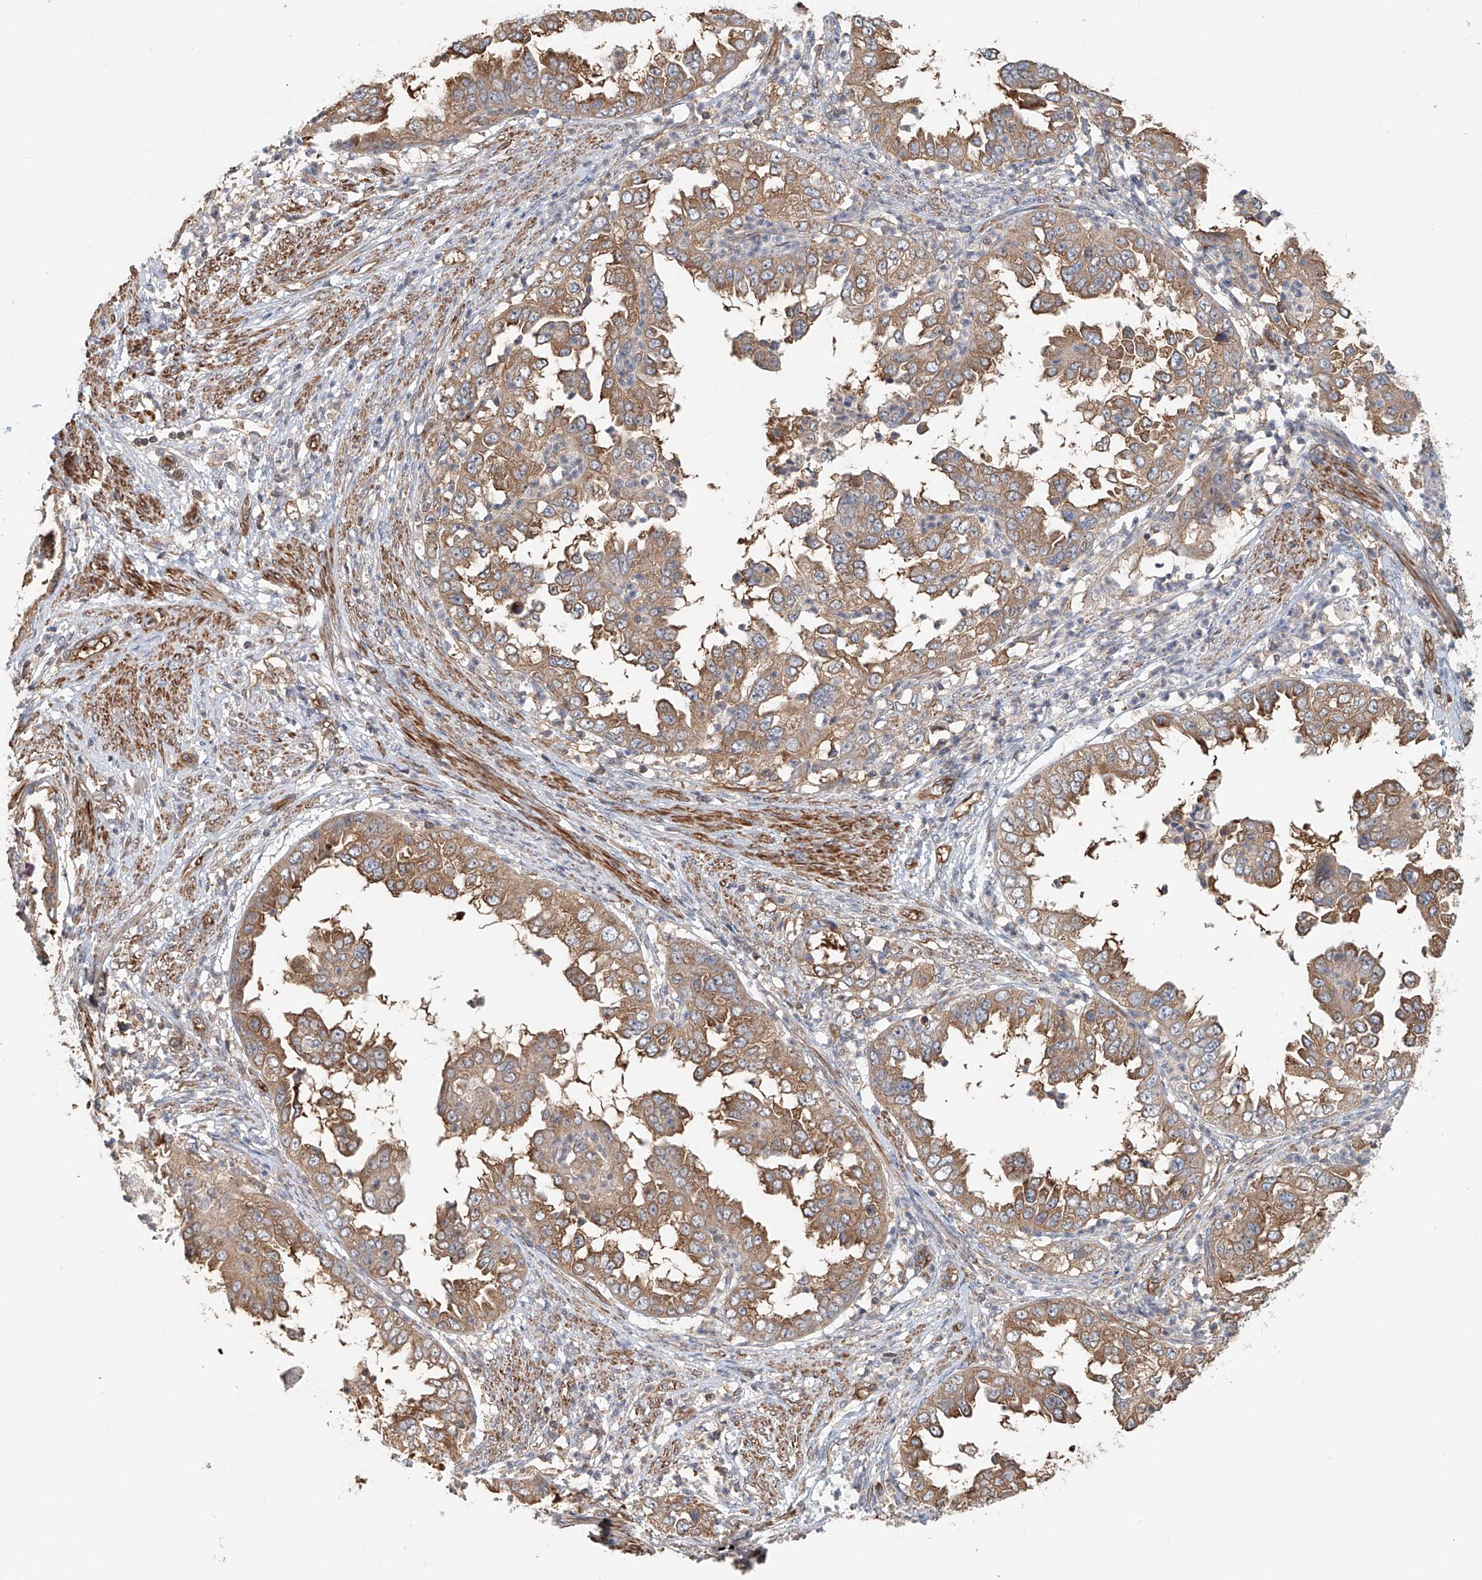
{"staining": {"intensity": "moderate", "quantity": ">75%", "location": "cytoplasmic/membranous"}, "tissue": "endometrial cancer", "cell_type": "Tumor cells", "image_type": "cancer", "snomed": [{"axis": "morphology", "description": "Adenocarcinoma, NOS"}, {"axis": "topography", "description": "Endometrium"}], "caption": "Endometrial cancer (adenocarcinoma) stained with a protein marker demonstrates moderate staining in tumor cells.", "gene": "FRYL", "patient": {"sex": "female", "age": 85}}